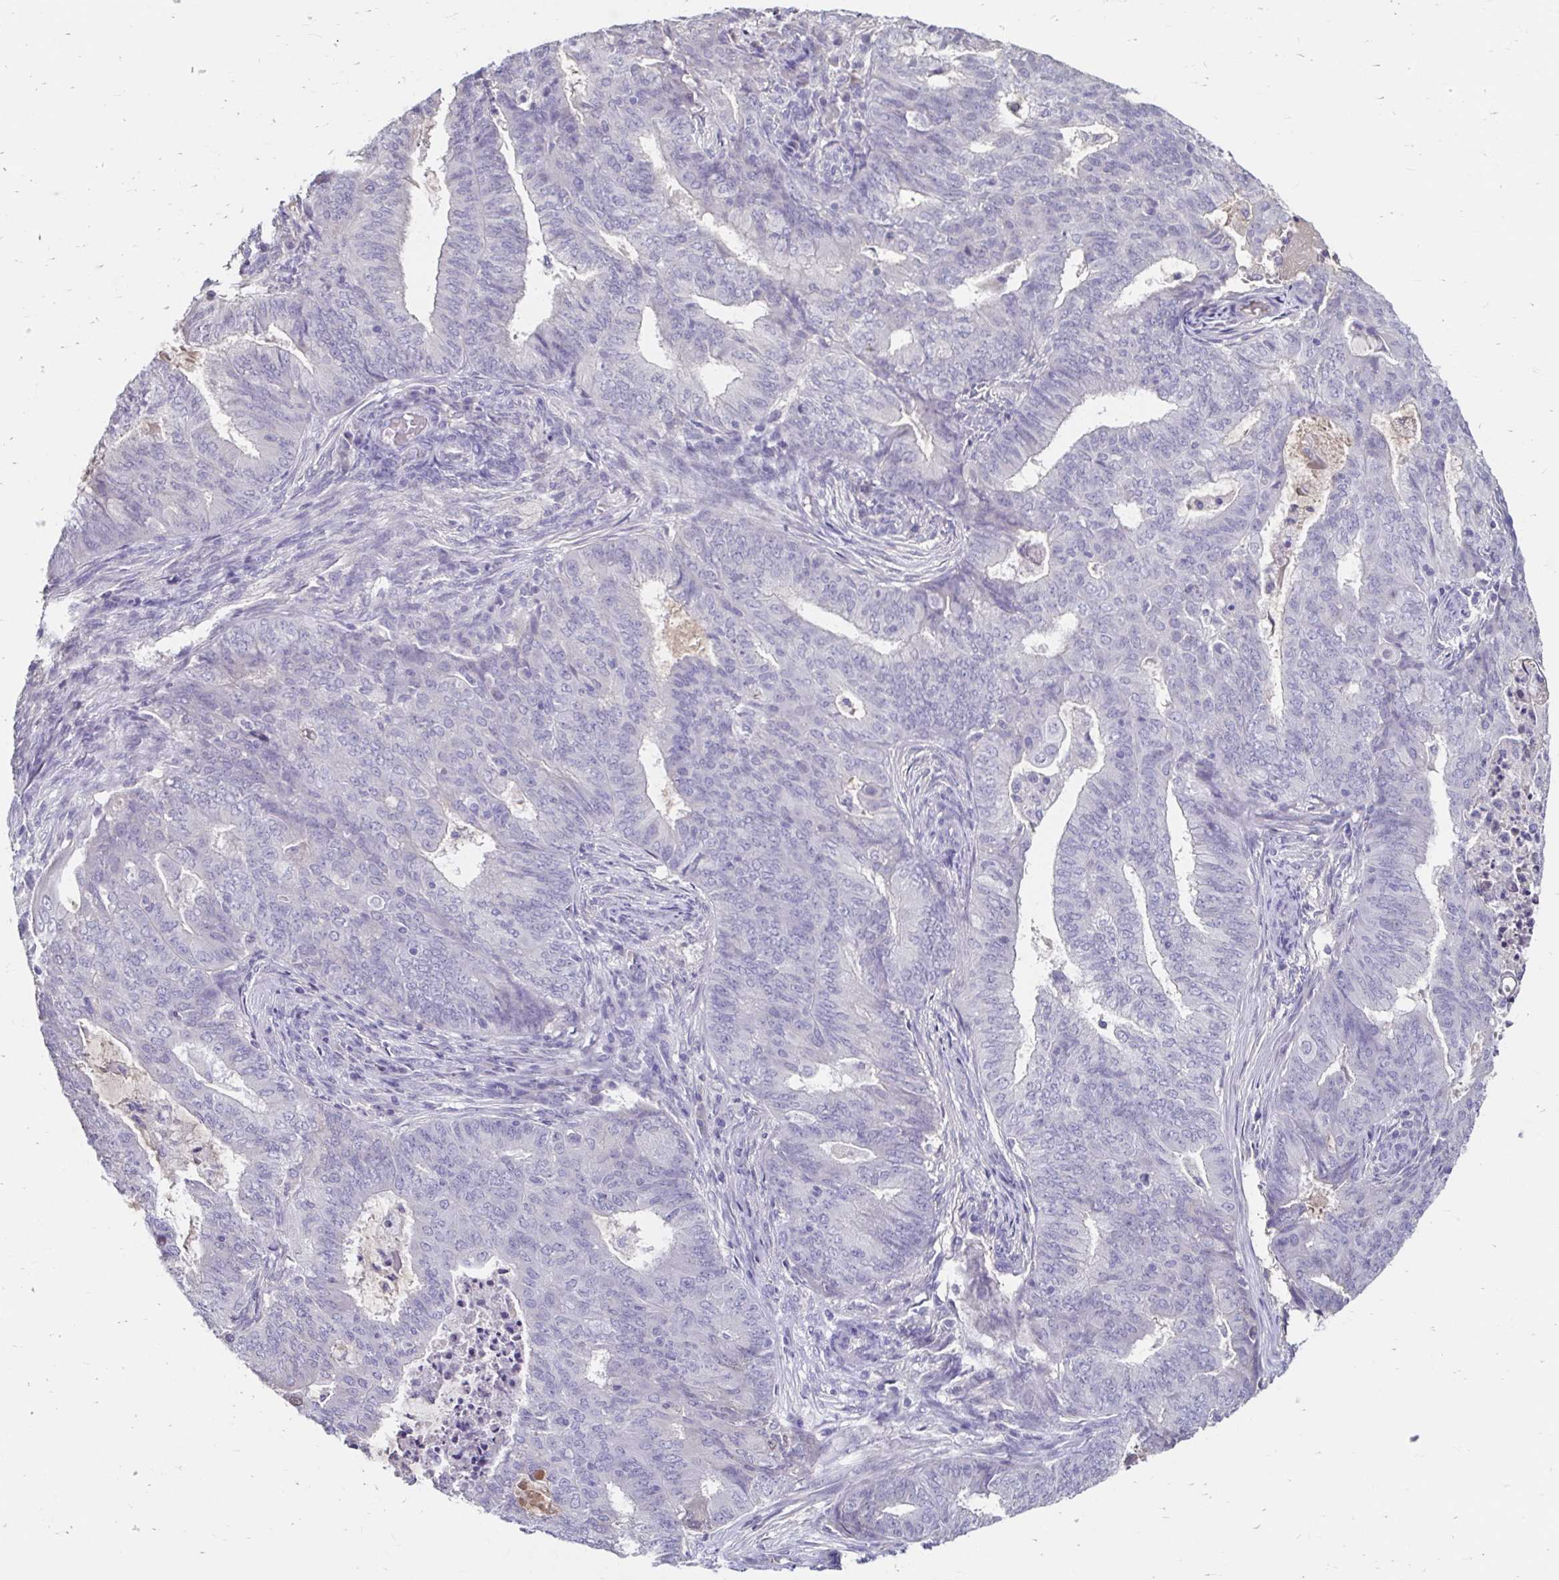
{"staining": {"intensity": "negative", "quantity": "none", "location": "none"}, "tissue": "endometrial cancer", "cell_type": "Tumor cells", "image_type": "cancer", "snomed": [{"axis": "morphology", "description": "Adenocarcinoma, NOS"}, {"axis": "topography", "description": "Endometrium"}], "caption": "DAB immunohistochemical staining of endometrial cancer (adenocarcinoma) exhibits no significant expression in tumor cells.", "gene": "SCG3", "patient": {"sex": "female", "age": 62}}